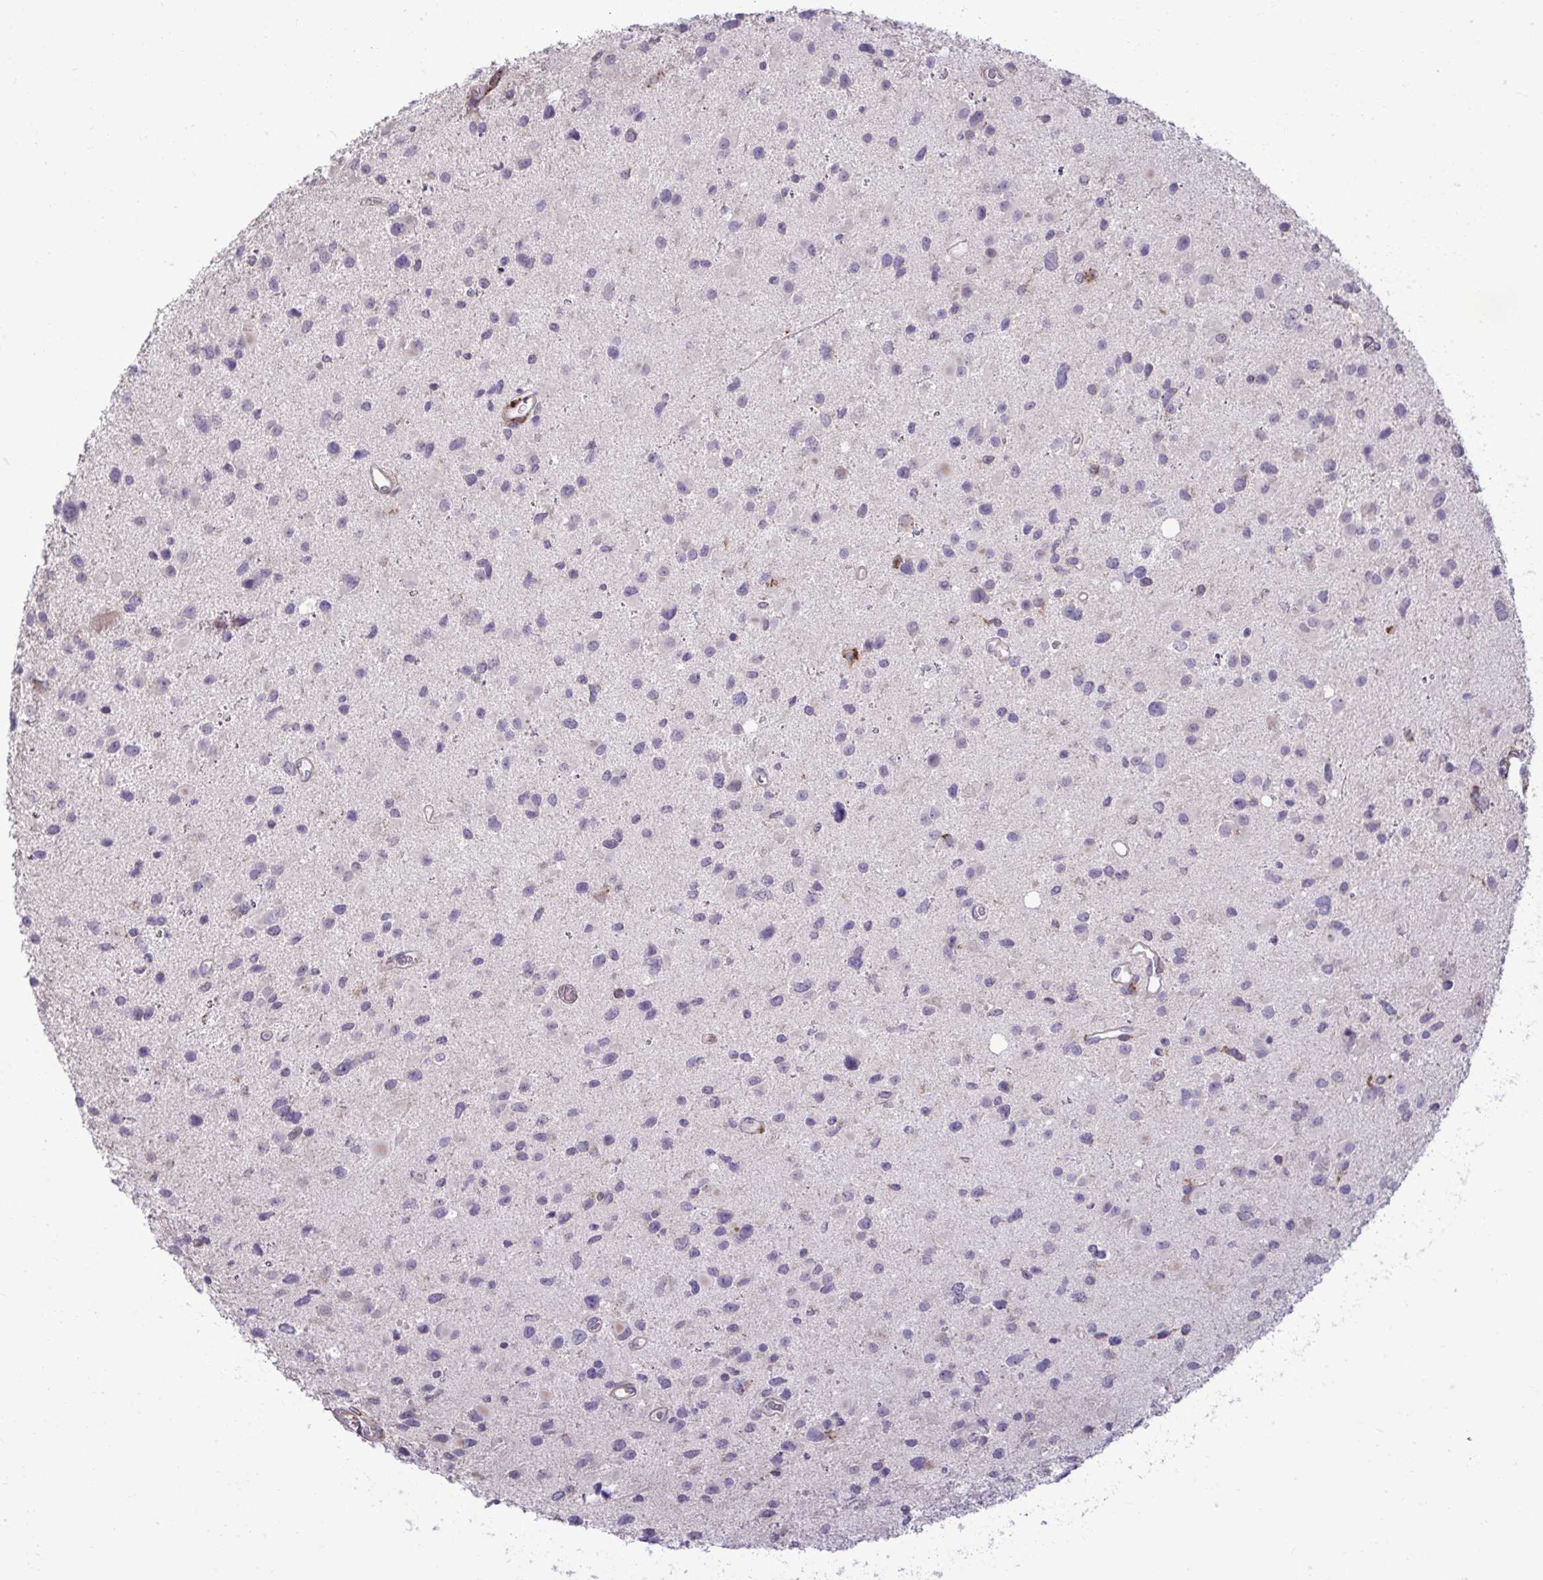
{"staining": {"intensity": "negative", "quantity": "none", "location": "none"}, "tissue": "glioma", "cell_type": "Tumor cells", "image_type": "cancer", "snomed": [{"axis": "morphology", "description": "Glioma, malignant, Low grade"}, {"axis": "topography", "description": "Brain"}], "caption": "Tumor cells show no significant protein staining in malignant glioma (low-grade). (DAB immunohistochemistry with hematoxylin counter stain).", "gene": "LIMS1", "patient": {"sex": "female", "age": 32}}